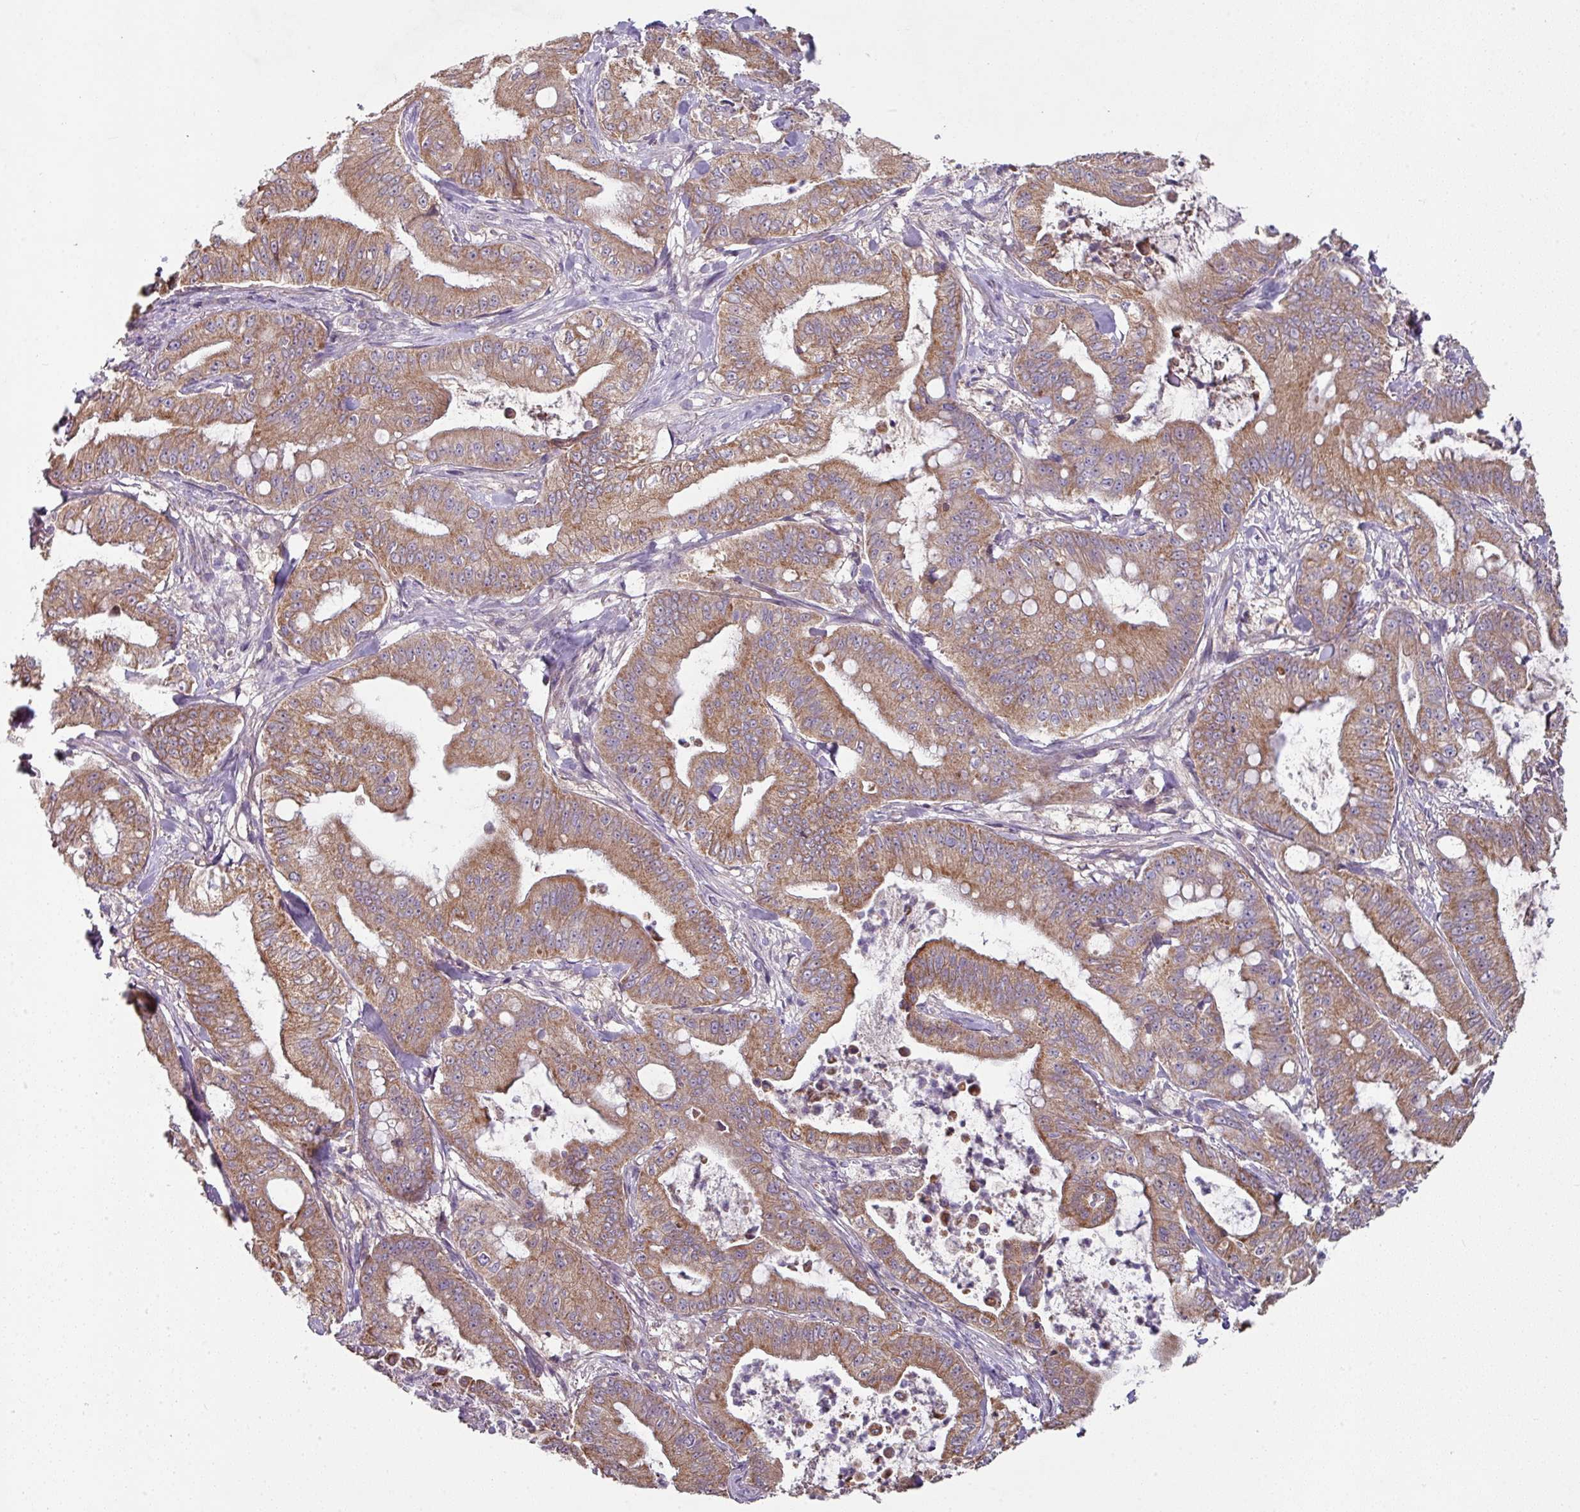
{"staining": {"intensity": "moderate", "quantity": ">75%", "location": "cytoplasmic/membranous"}, "tissue": "pancreatic cancer", "cell_type": "Tumor cells", "image_type": "cancer", "snomed": [{"axis": "morphology", "description": "Adenocarcinoma, NOS"}, {"axis": "topography", "description": "Pancreas"}], "caption": "Protein staining demonstrates moderate cytoplasmic/membranous staining in approximately >75% of tumor cells in pancreatic cancer.", "gene": "LRRC9", "patient": {"sex": "male", "age": 71}}